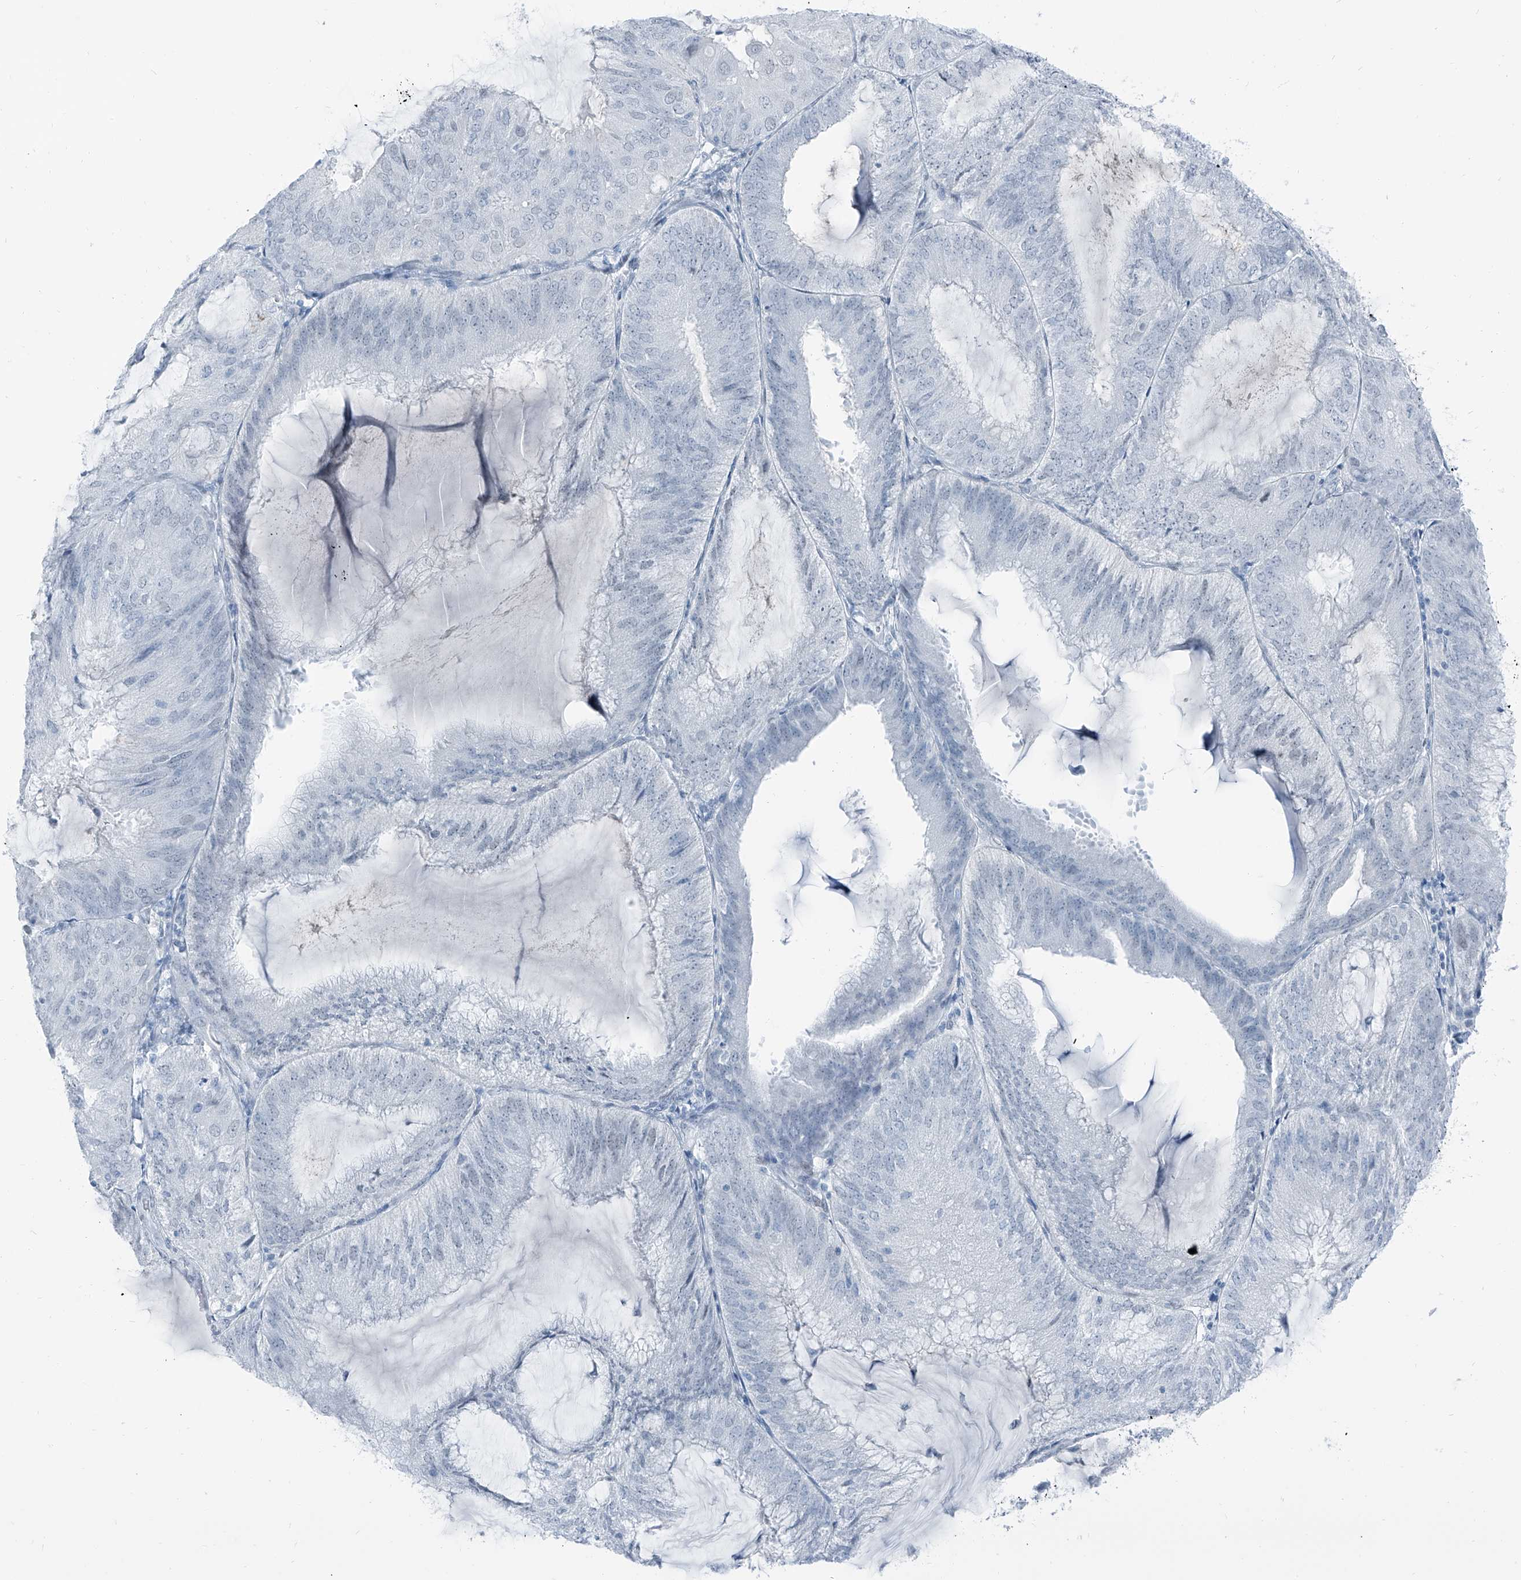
{"staining": {"intensity": "negative", "quantity": "none", "location": "none"}, "tissue": "endometrial cancer", "cell_type": "Tumor cells", "image_type": "cancer", "snomed": [{"axis": "morphology", "description": "Adenocarcinoma, NOS"}, {"axis": "topography", "description": "Endometrium"}], "caption": "This is a histopathology image of immunohistochemistry (IHC) staining of endometrial cancer, which shows no positivity in tumor cells.", "gene": "RGN", "patient": {"sex": "female", "age": 81}}